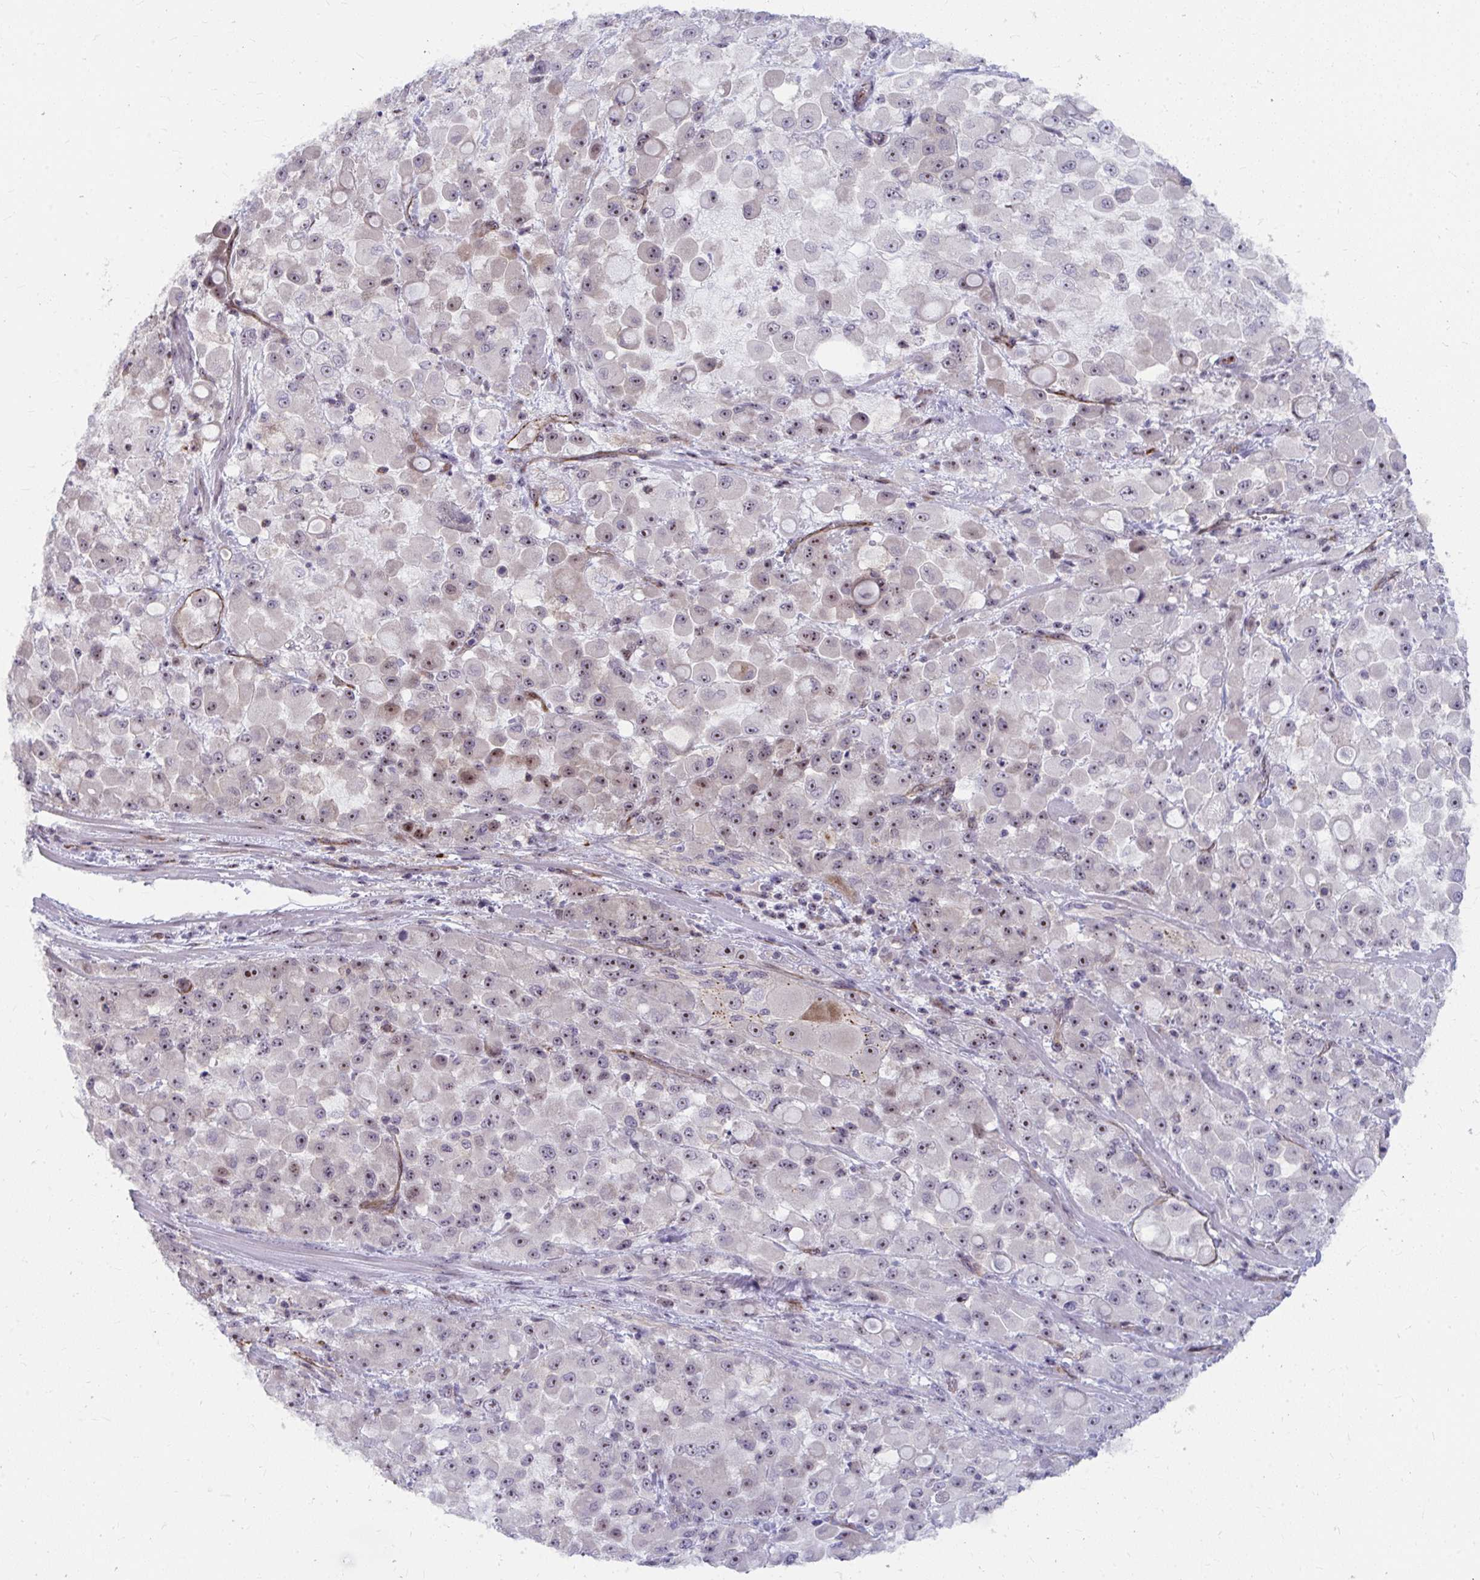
{"staining": {"intensity": "moderate", "quantity": ">75%", "location": "nuclear"}, "tissue": "stomach cancer", "cell_type": "Tumor cells", "image_type": "cancer", "snomed": [{"axis": "morphology", "description": "Adenocarcinoma, NOS"}, {"axis": "topography", "description": "Stomach"}], "caption": "Stomach cancer (adenocarcinoma) stained with a brown dye demonstrates moderate nuclear positive staining in approximately >75% of tumor cells.", "gene": "MUS81", "patient": {"sex": "female", "age": 76}}